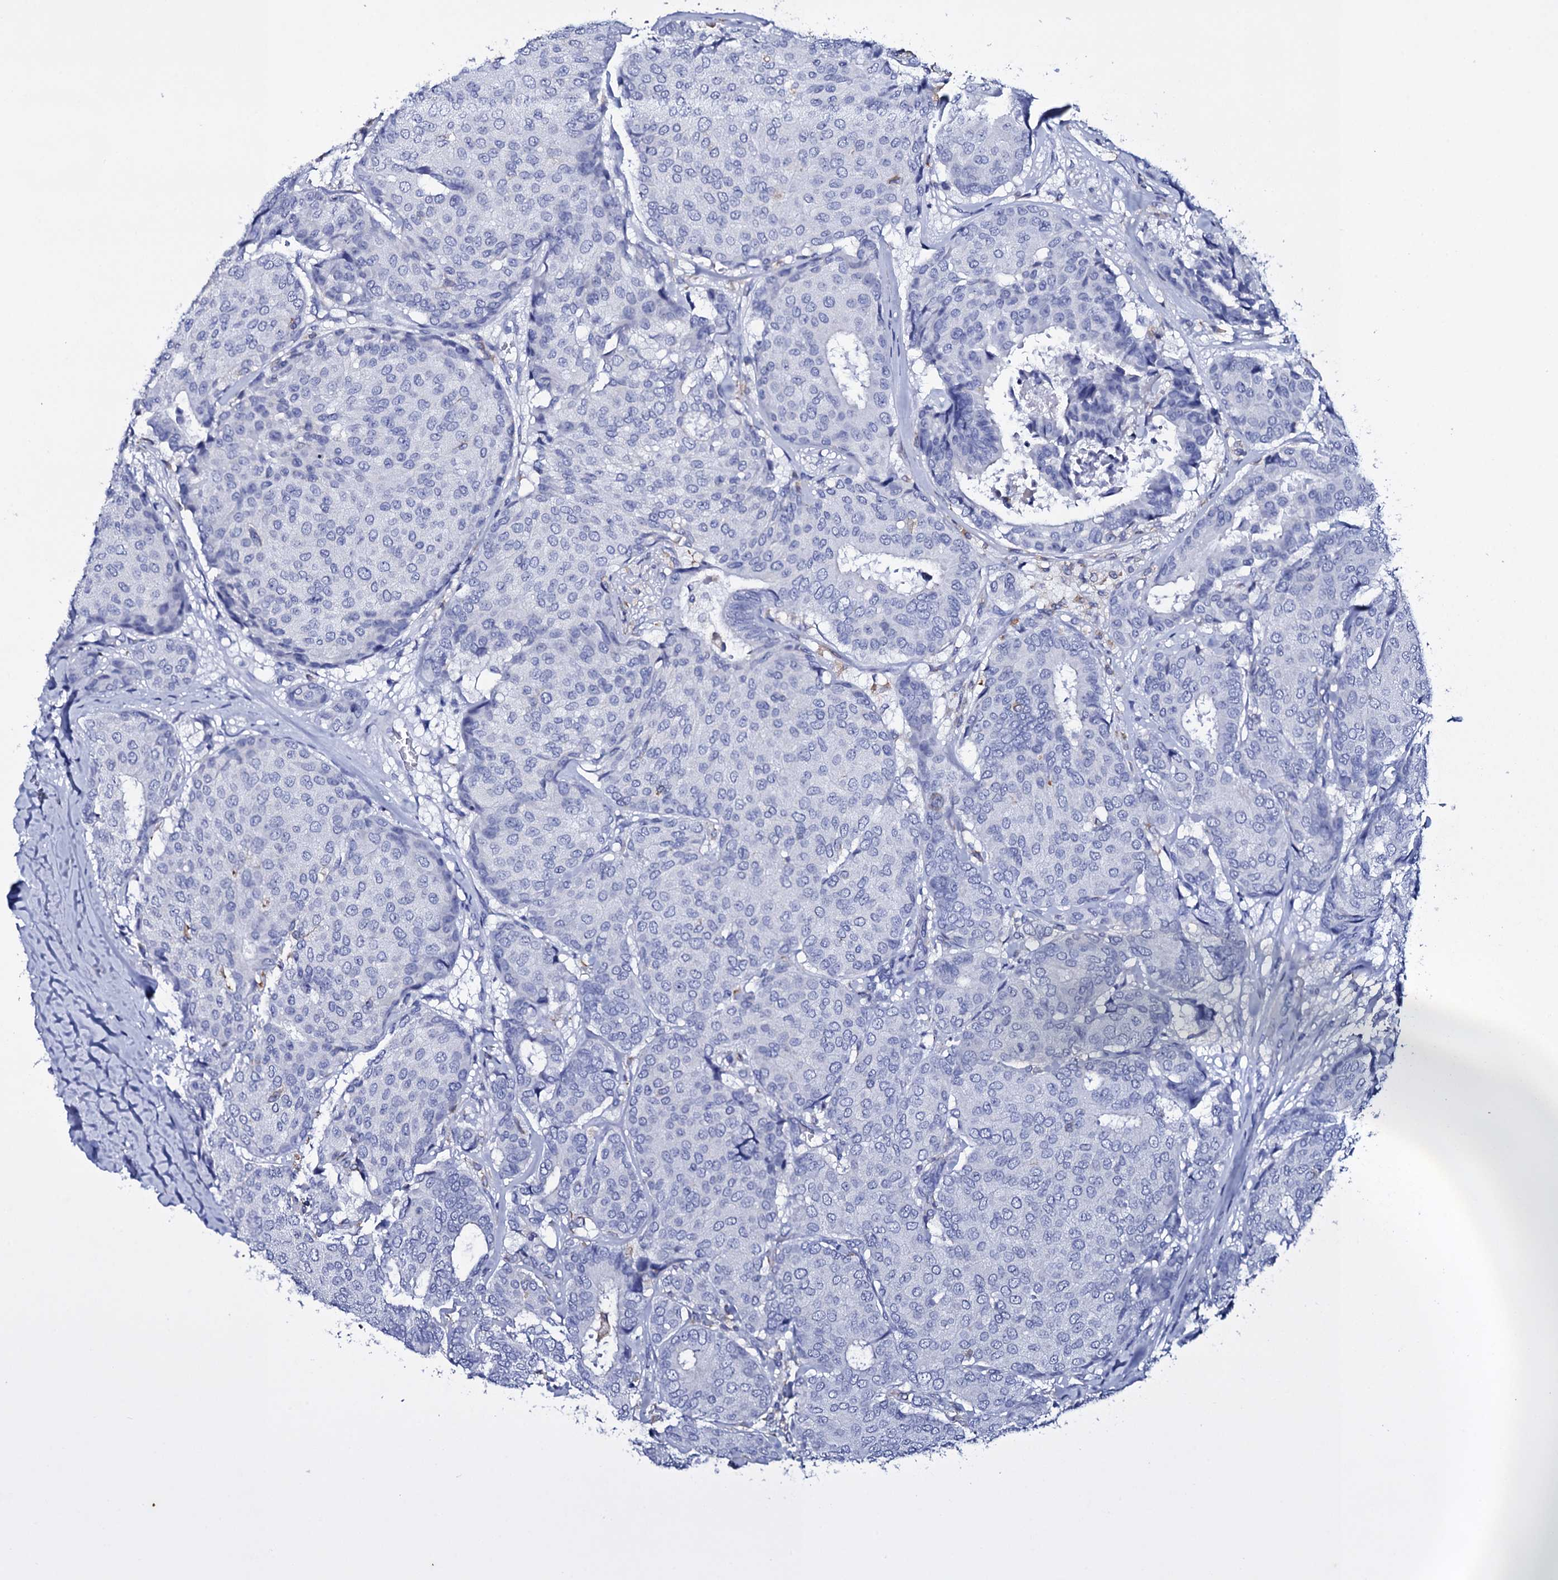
{"staining": {"intensity": "negative", "quantity": "none", "location": "none"}, "tissue": "breast cancer", "cell_type": "Tumor cells", "image_type": "cancer", "snomed": [{"axis": "morphology", "description": "Duct carcinoma"}, {"axis": "topography", "description": "Breast"}], "caption": "Breast cancer (intraductal carcinoma) was stained to show a protein in brown. There is no significant staining in tumor cells.", "gene": "ITPRID2", "patient": {"sex": "female", "age": 75}}